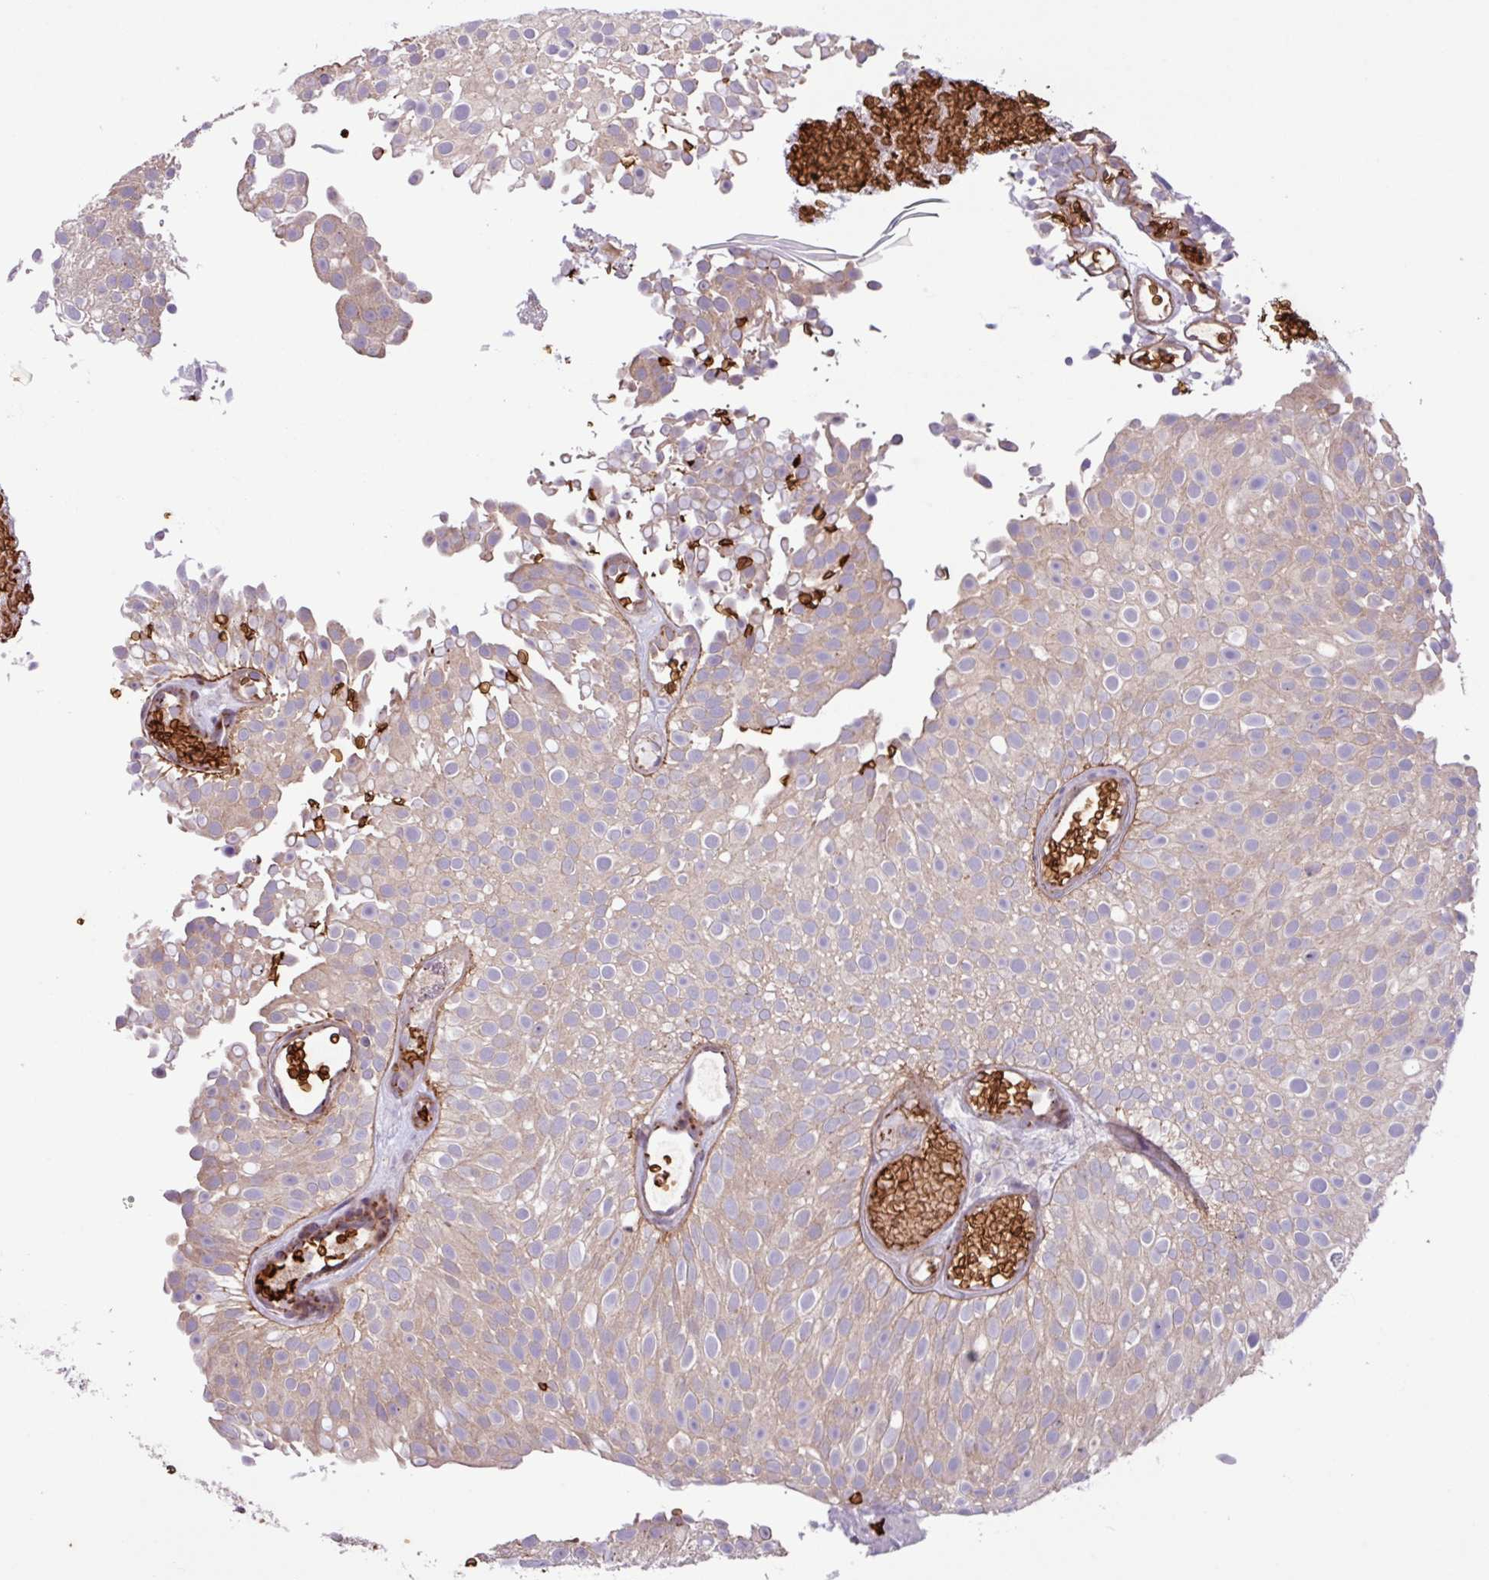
{"staining": {"intensity": "weak", "quantity": "25%-75%", "location": "cytoplasmic/membranous"}, "tissue": "urothelial cancer", "cell_type": "Tumor cells", "image_type": "cancer", "snomed": [{"axis": "morphology", "description": "Urothelial carcinoma, Low grade"}, {"axis": "topography", "description": "Urinary bladder"}], "caption": "Urothelial cancer stained with a protein marker shows weak staining in tumor cells.", "gene": "RAD21L1", "patient": {"sex": "male", "age": 78}}